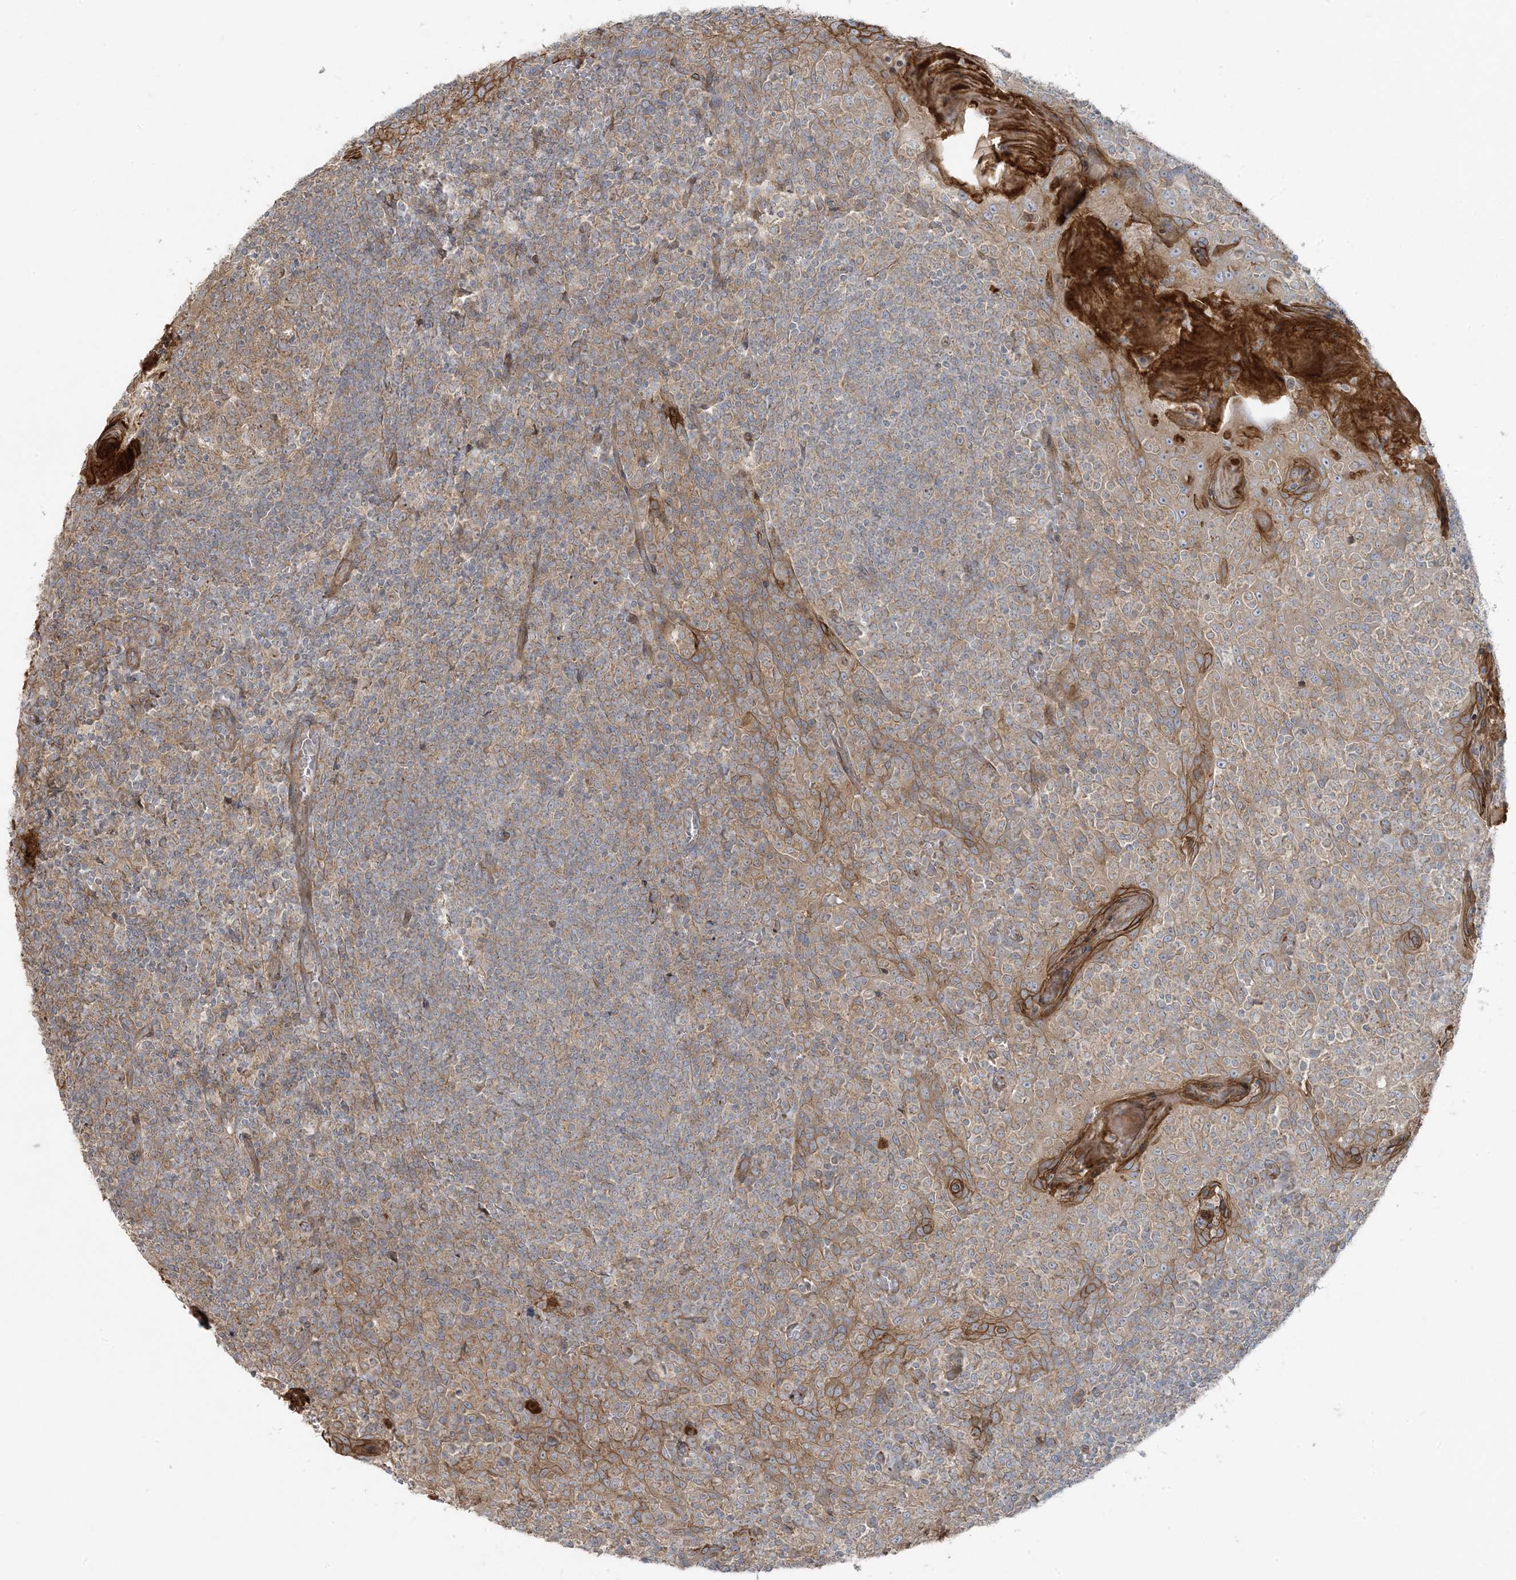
{"staining": {"intensity": "moderate", "quantity": ">75%", "location": "cytoplasmic/membranous"}, "tissue": "tonsil", "cell_type": "Germinal center cells", "image_type": "normal", "snomed": [{"axis": "morphology", "description": "Normal tissue, NOS"}, {"axis": "topography", "description": "Tonsil"}], "caption": "IHC of benign tonsil shows medium levels of moderate cytoplasmic/membranous staining in about >75% of germinal center cells. The staining is performed using DAB brown chromogen to label protein expression. The nuclei are counter-stained blue using hematoxylin.", "gene": "PIK3R4", "patient": {"sex": "female", "age": 19}}